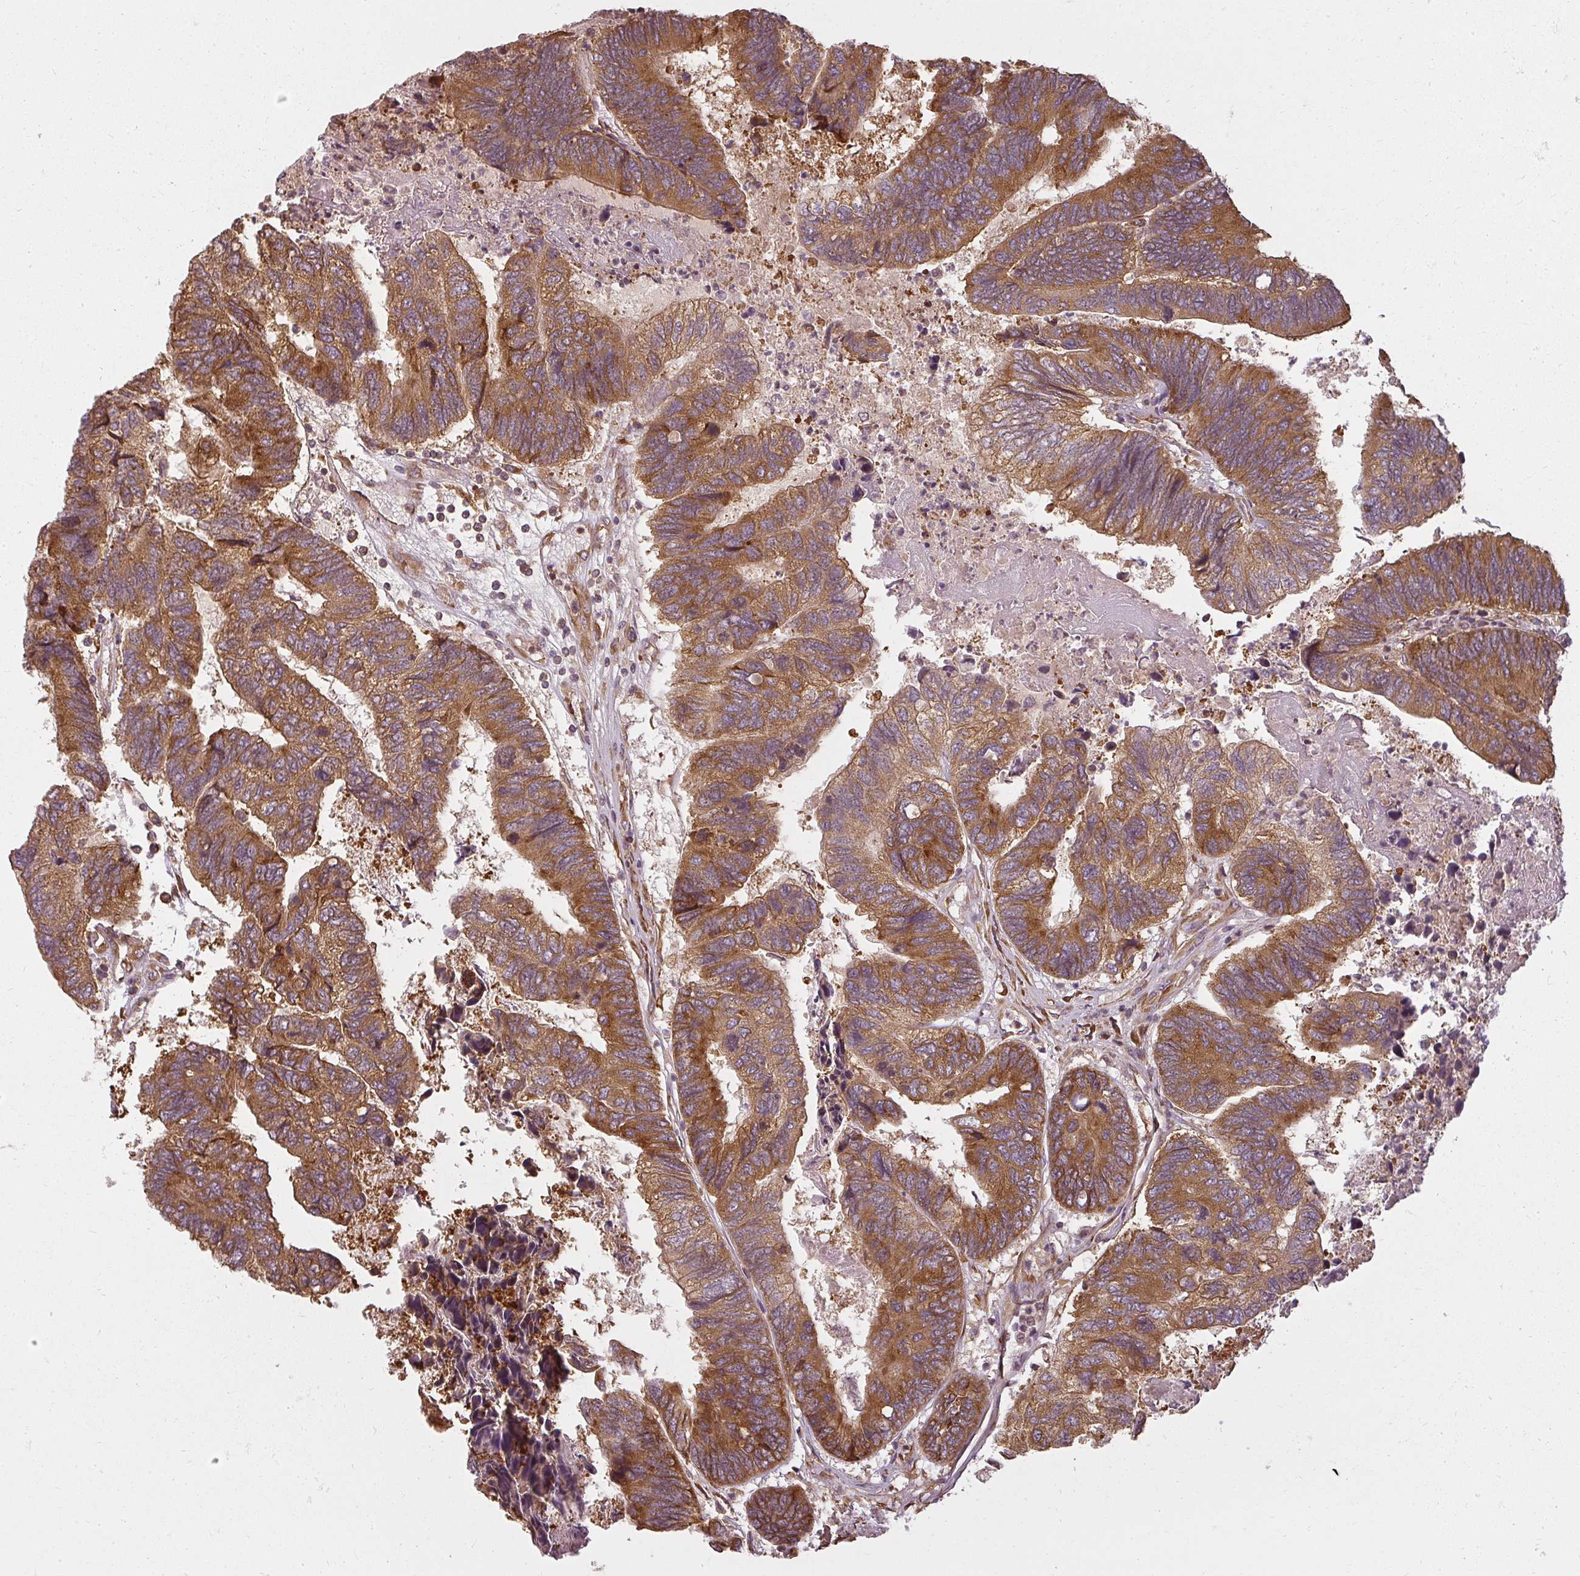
{"staining": {"intensity": "strong", "quantity": ">75%", "location": "cytoplasmic/membranous"}, "tissue": "colorectal cancer", "cell_type": "Tumor cells", "image_type": "cancer", "snomed": [{"axis": "morphology", "description": "Adenocarcinoma, NOS"}, {"axis": "topography", "description": "Colon"}], "caption": "Colorectal cancer was stained to show a protein in brown. There is high levels of strong cytoplasmic/membranous expression in about >75% of tumor cells.", "gene": "RPL24", "patient": {"sex": "female", "age": 67}}